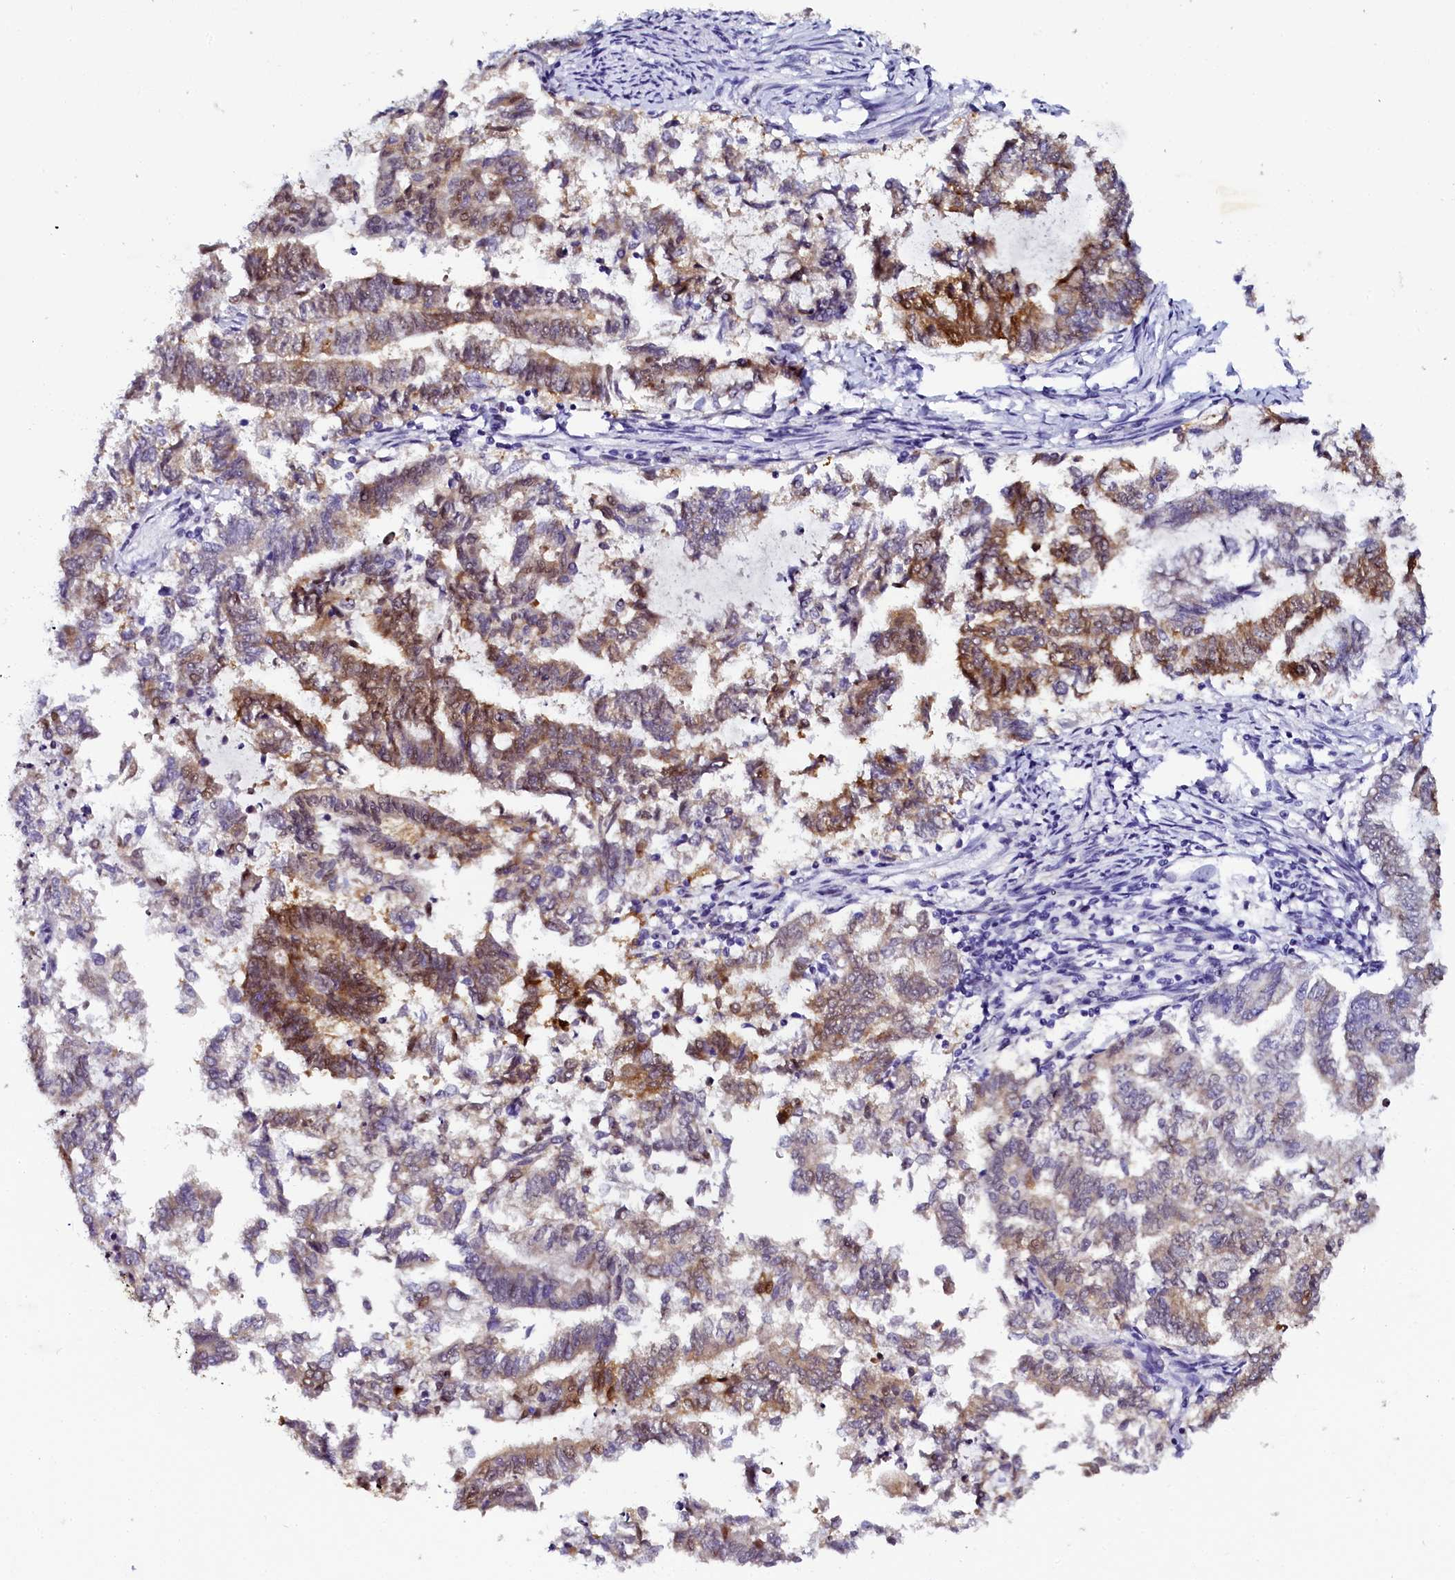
{"staining": {"intensity": "moderate", "quantity": "25%-75%", "location": "cytoplasmic/membranous,nuclear"}, "tissue": "endometrial cancer", "cell_type": "Tumor cells", "image_type": "cancer", "snomed": [{"axis": "morphology", "description": "Adenocarcinoma, NOS"}, {"axis": "topography", "description": "Endometrium"}], "caption": "The photomicrograph displays a brown stain indicating the presence of a protein in the cytoplasmic/membranous and nuclear of tumor cells in endometrial cancer (adenocarcinoma).", "gene": "SORD", "patient": {"sex": "female", "age": 79}}